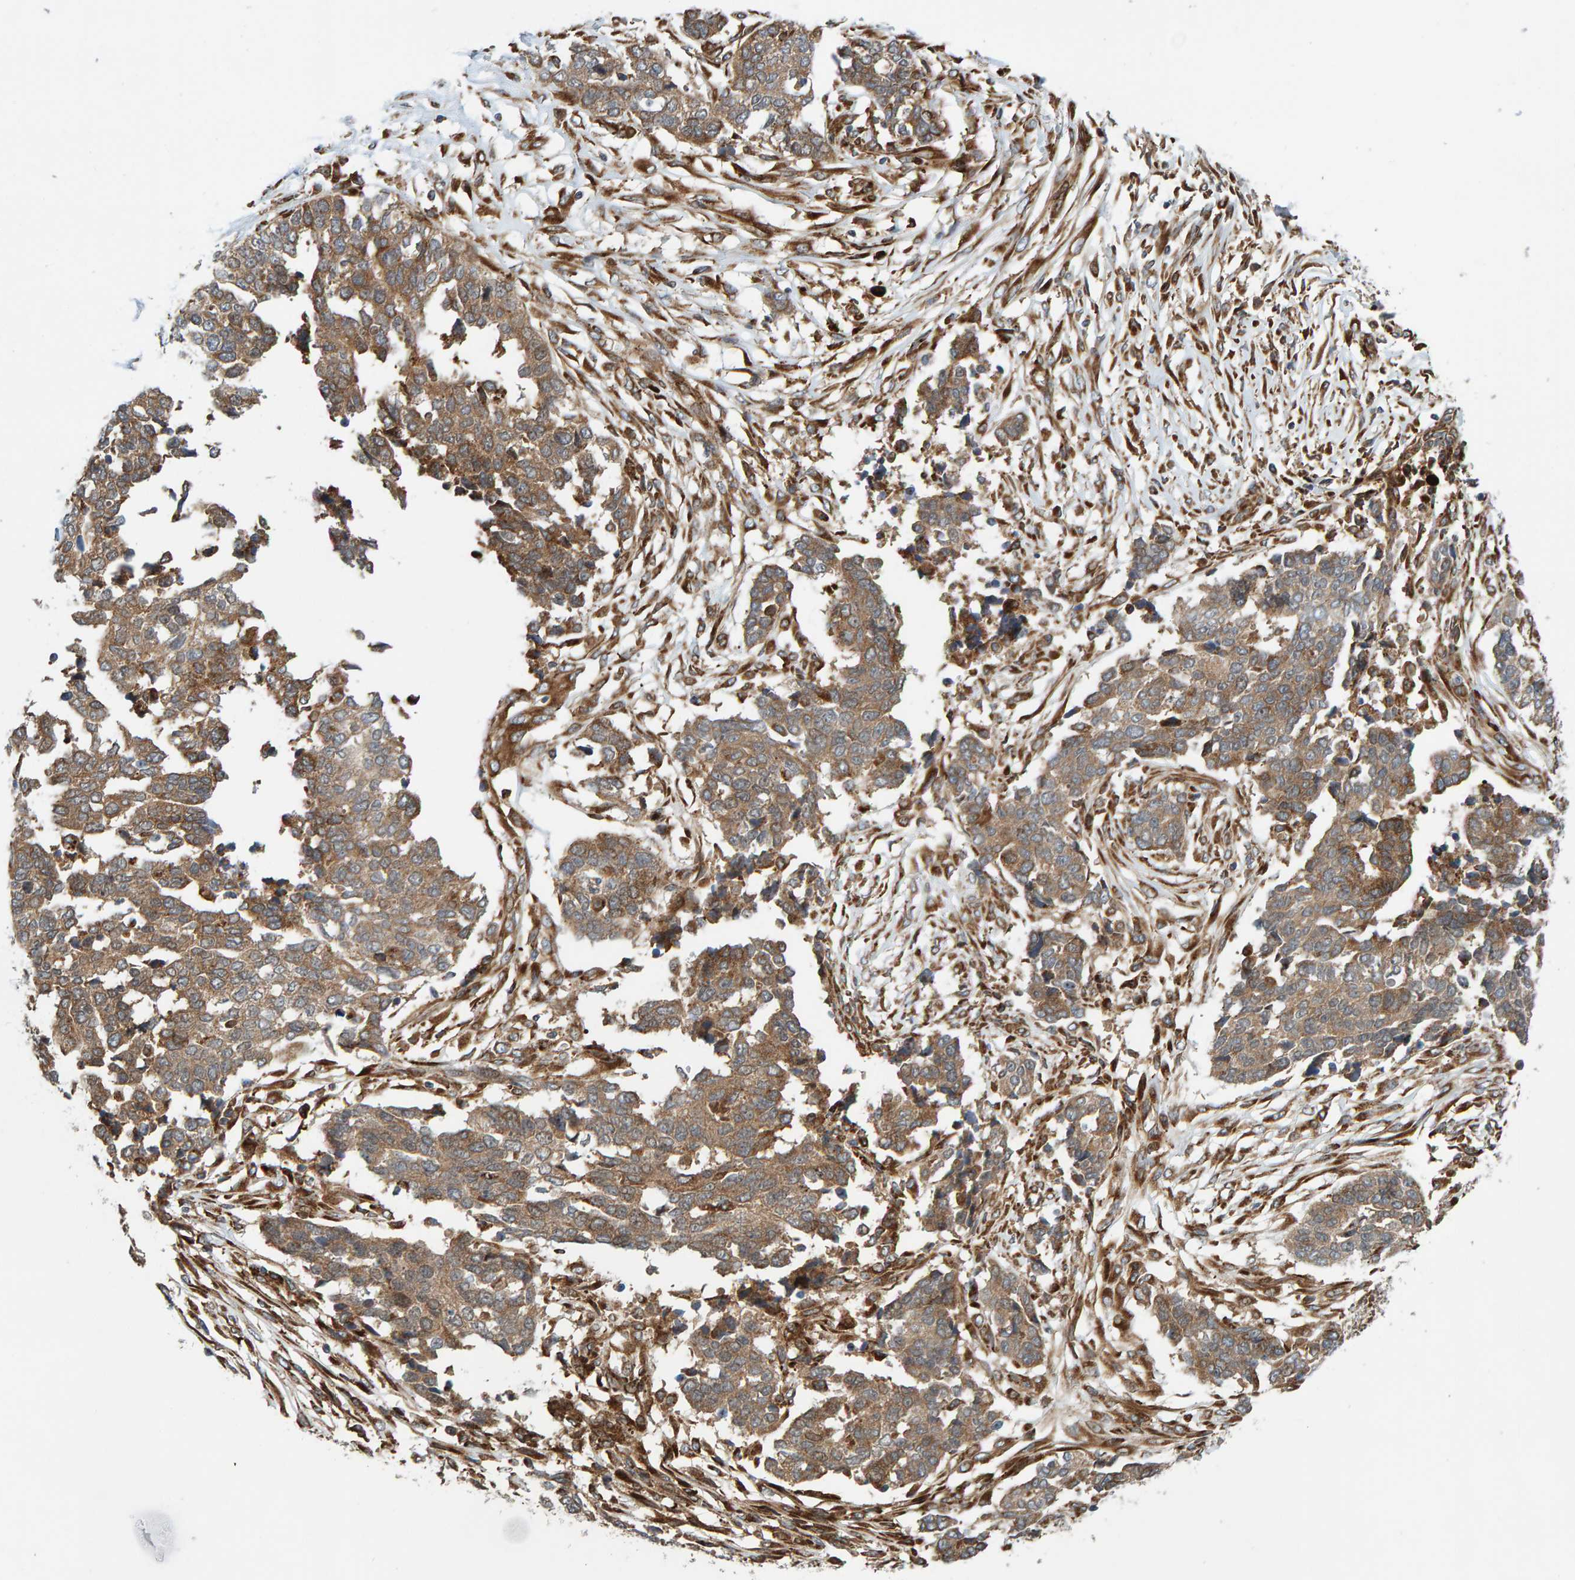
{"staining": {"intensity": "moderate", "quantity": ">75%", "location": "cytoplasmic/membranous"}, "tissue": "ovarian cancer", "cell_type": "Tumor cells", "image_type": "cancer", "snomed": [{"axis": "morphology", "description": "Cystadenocarcinoma, serous, NOS"}, {"axis": "topography", "description": "Ovary"}], "caption": "Serous cystadenocarcinoma (ovarian) was stained to show a protein in brown. There is medium levels of moderate cytoplasmic/membranous staining in approximately >75% of tumor cells. The staining was performed using DAB to visualize the protein expression in brown, while the nuclei were stained in blue with hematoxylin (Magnification: 20x).", "gene": "KIAA0753", "patient": {"sex": "female", "age": 44}}